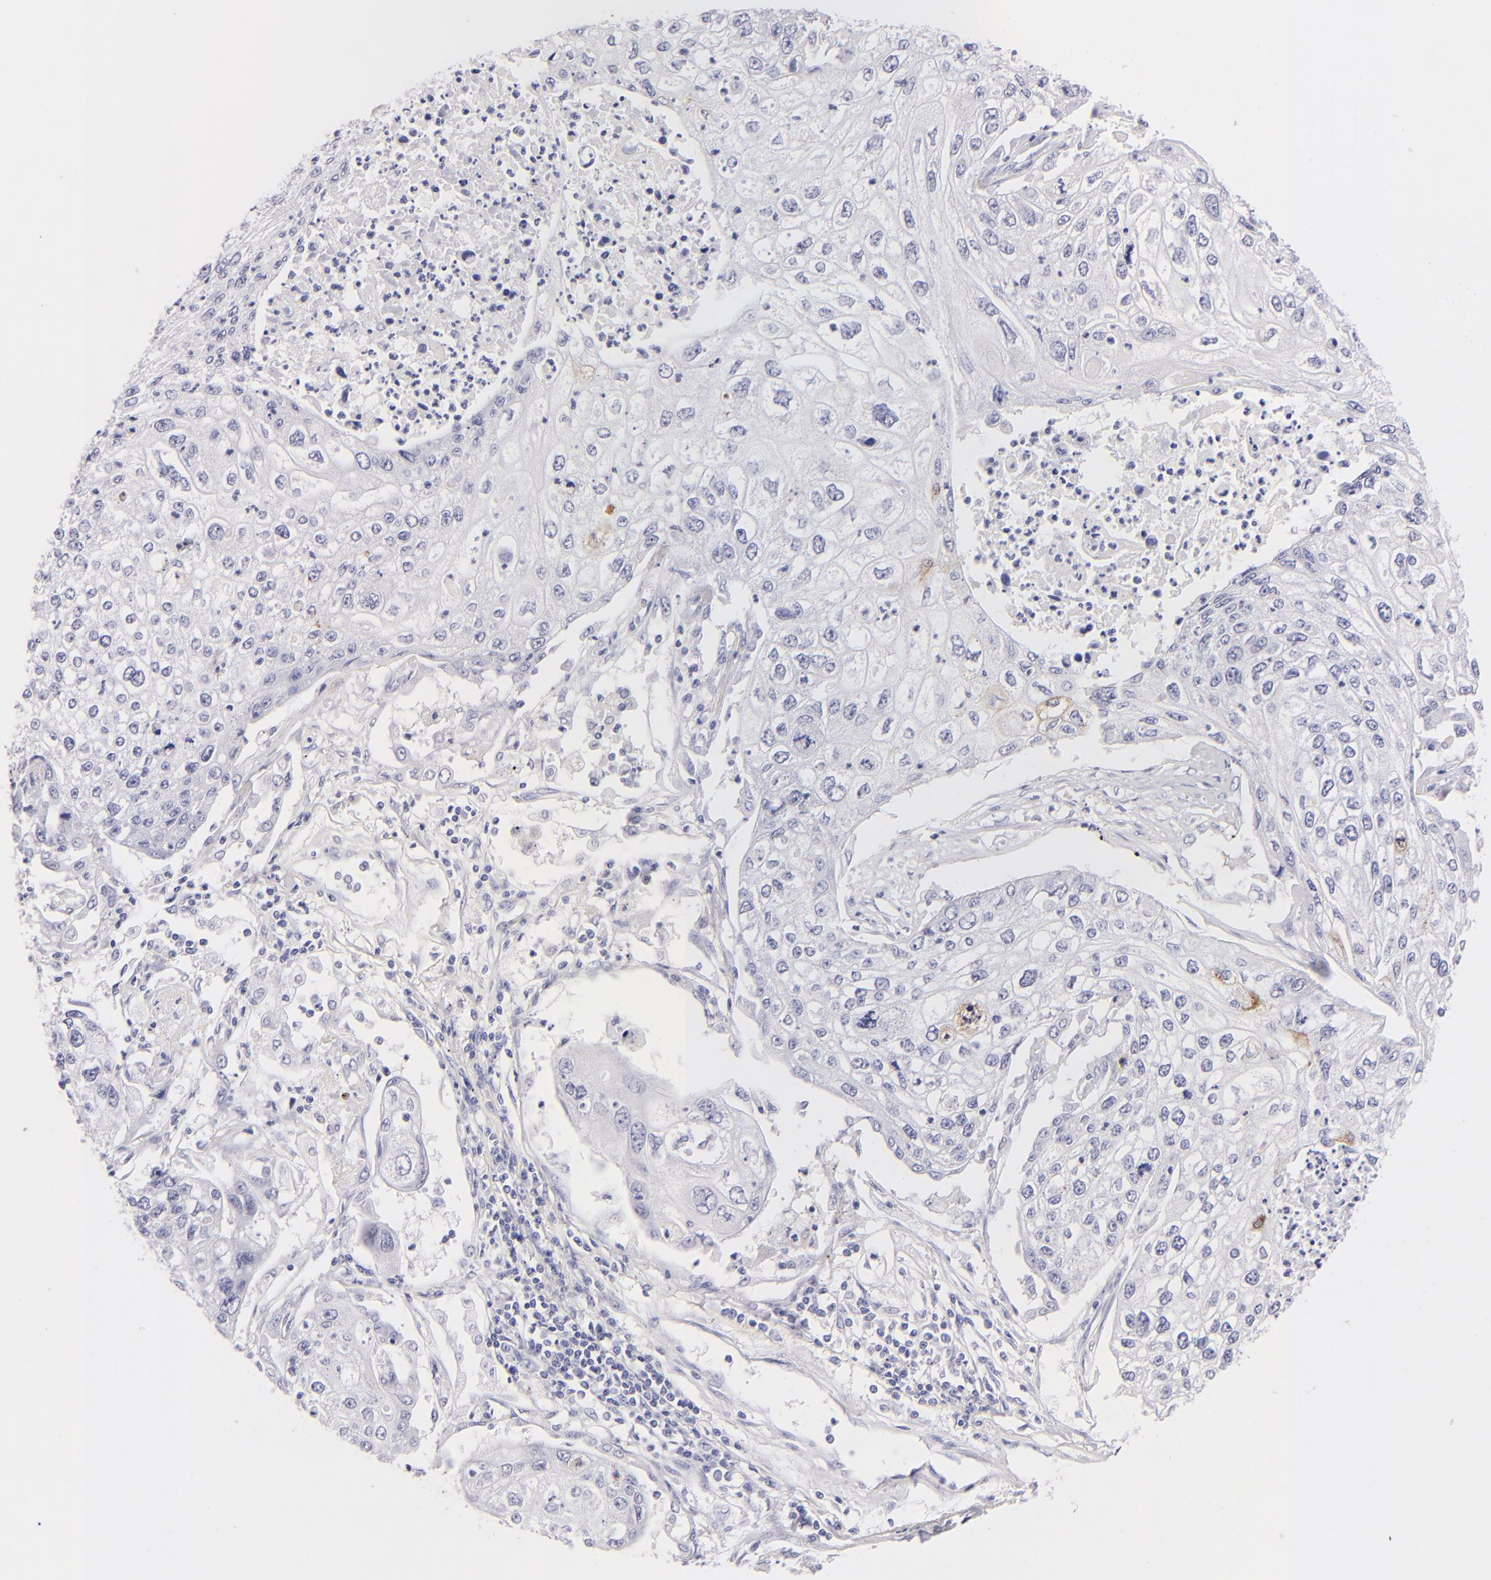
{"staining": {"intensity": "negative", "quantity": "none", "location": "none"}, "tissue": "lung cancer", "cell_type": "Tumor cells", "image_type": "cancer", "snomed": [{"axis": "morphology", "description": "Squamous cell carcinoma, NOS"}, {"axis": "topography", "description": "Lung"}], "caption": "Human lung cancer (squamous cell carcinoma) stained for a protein using immunohistochemistry reveals no expression in tumor cells.", "gene": "SDC1", "patient": {"sex": "male", "age": 75}}